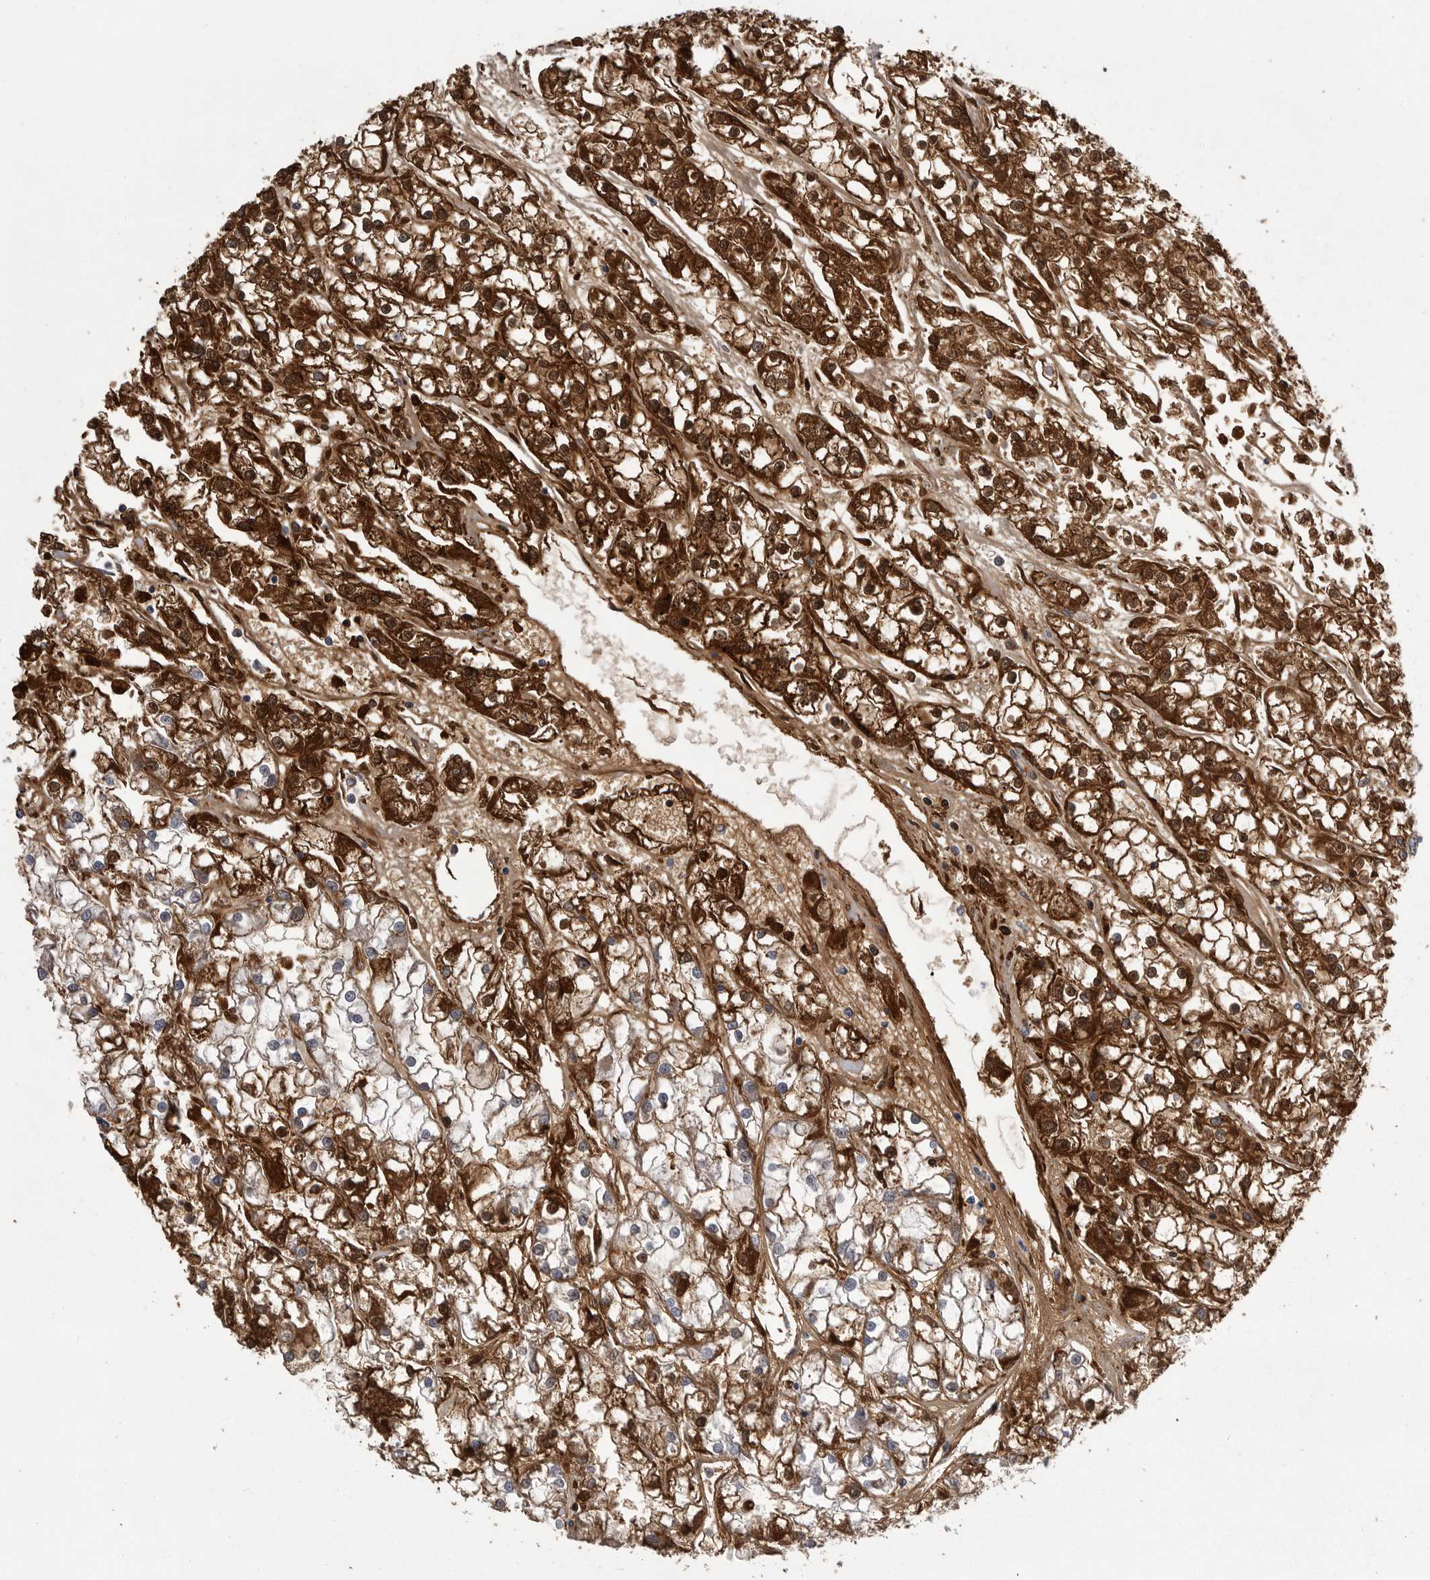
{"staining": {"intensity": "strong", "quantity": ">75%", "location": "cytoplasmic/membranous"}, "tissue": "renal cancer", "cell_type": "Tumor cells", "image_type": "cancer", "snomed": [{"axis": "morphology", "description": "Adenocarcinoma, NOS"}, {"axis": "topography", "description": "Kidney"}], "caption": "Renal cancer stained with immunohistochemistry (IHC) shows strong cytoplasmic/membranous expression in approximately >75% of tumor cells. The staining is performed using DAB (3,3'-diaminobenzidine) brown chromogen to label protein expression. The nuclei are counter-stained blue using hematoxylin.", "gene": "CRP", "patient": {"sex": "female", "age": 52}}